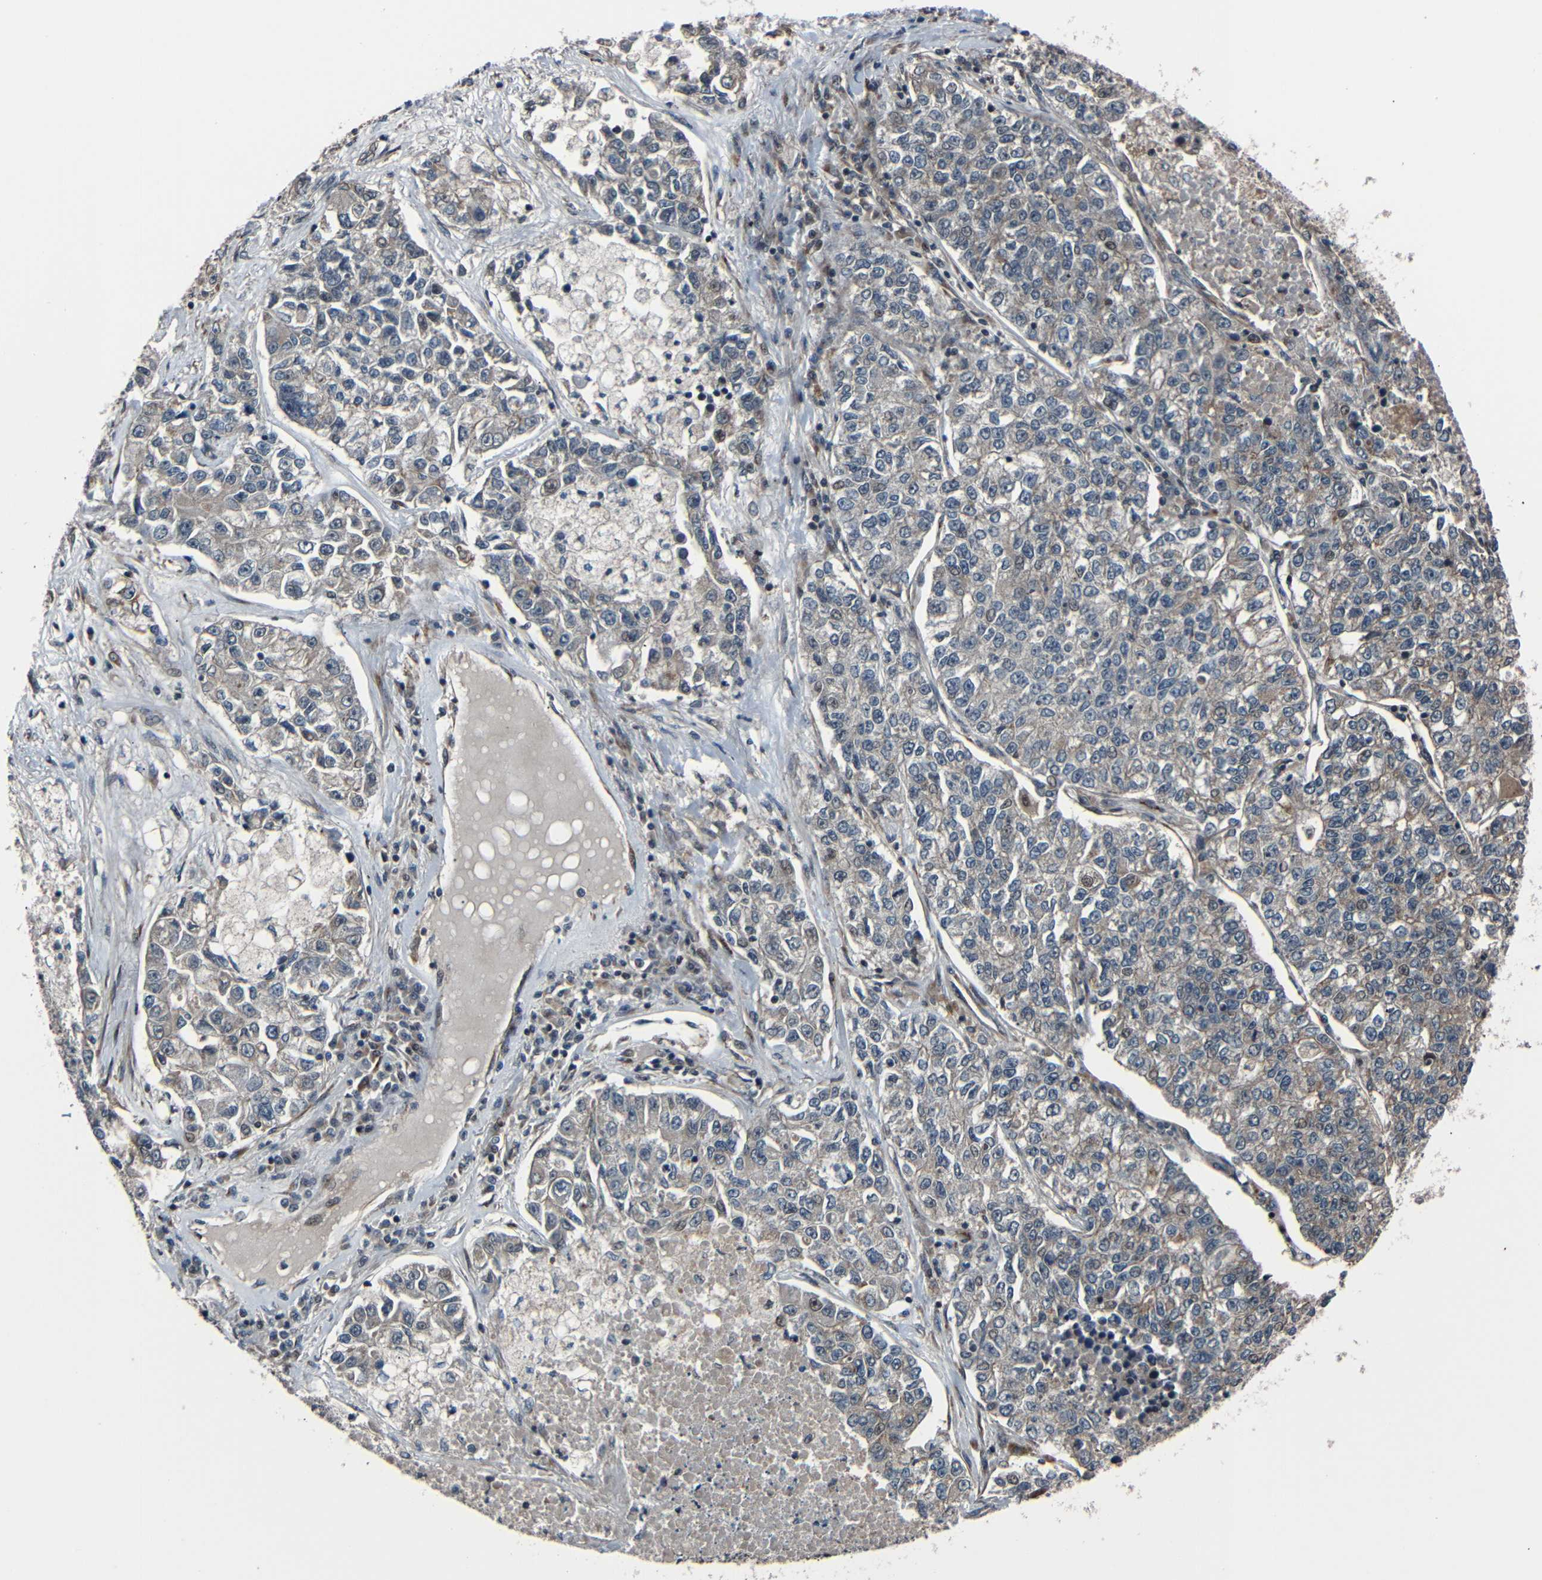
{"staining": {"intensity": "weak", "quantity": ">75%", "location": "cytoplasmic/membranous"}, "tissue": "lung cancer", "cell_type": "Tumor cells", "image_type": "cancer", "snomed": [{"axis": "morphology", "description": "Adenocarcinoma, NOS"}, {"axis": "topography", "description": "Lung"}], "caption": "Lung cancer (adenocarcinoma) stained for a protein reveals weak cytoplasmic/membranous positivity in tumor cells.", "gene": "AKAP9", "patient": {"sex": "male", "age": 49}}